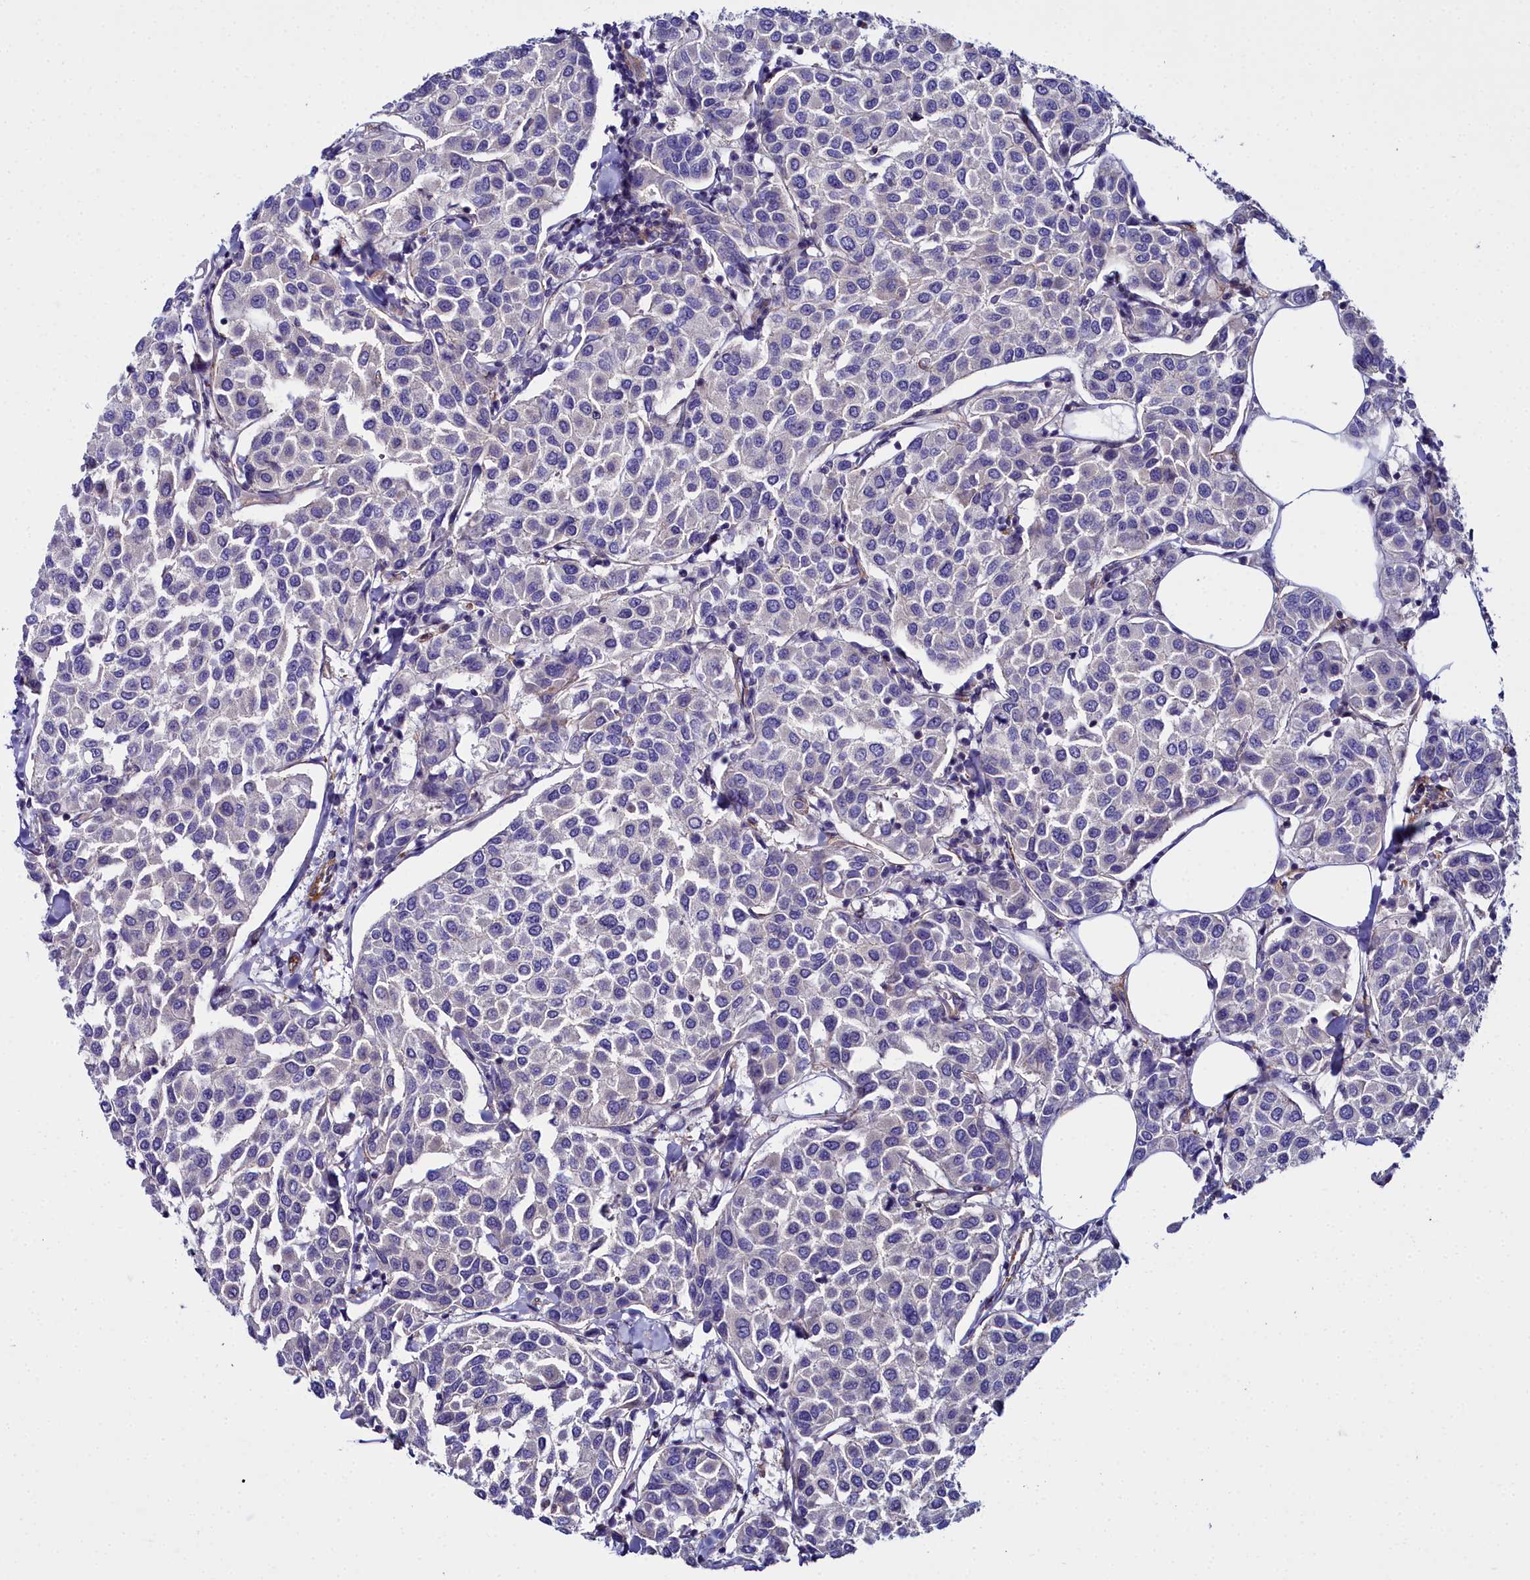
{"staining": {"intensity": "negative", "quantity": "none", "location": "none"}, "tissue": "breast cancer", "cell_type": "Tumor cells", "image_type": "cancer", "snomed": [{"axis": "morphology", "description": "Duct carcinoma"}, {"axis": "topography", "description": "Breast"}], "caption": "Protein analysis of intraductal carcinoma (breast) demonstrates no significant staining in tumor cells.", "gene": "FADS3", "patient": {"sex": "female", "age": 55}}